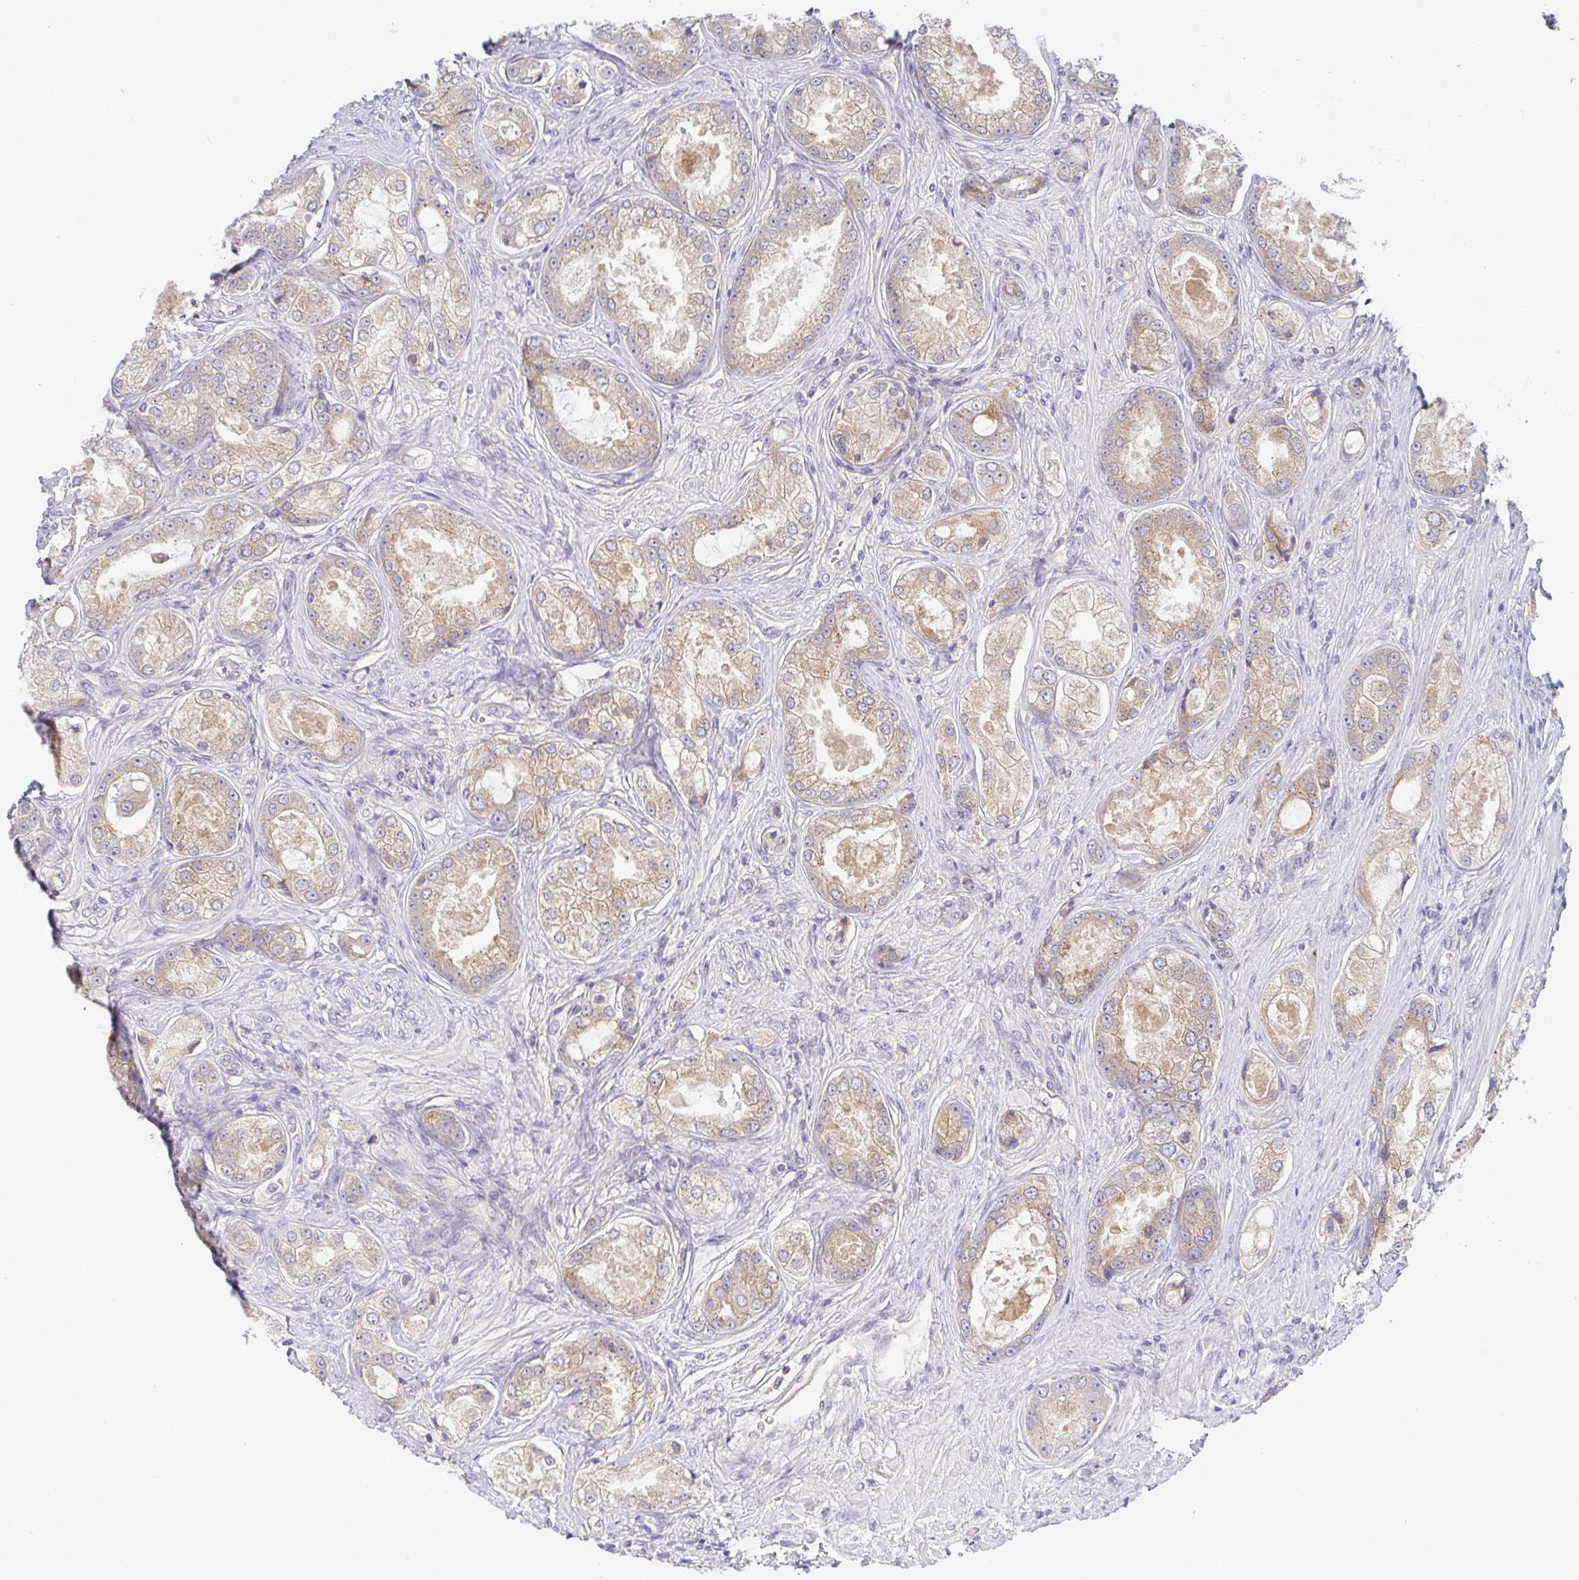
{"staining": {"intensity": "moderate", "quantity": ">75%", "location": "cytoplasmic/membranous"}, "tissue": "prostate cancer", "cell_type": "Tumor cells", "image_type": "cancer", "snomed": [{"axis": "morphology", "description": "Adenocarcinoma, Low grade"}, {"axis": "topography", "description": "Prostate"}], "caption": "This image displays immunohistochemistry staining of prostate cancer, with medium moderate cytoplasmic/membranous staining in about >75% of tumor cells.", "gene": "DERL2", "patient": {"sex": "male", "age": 68}}